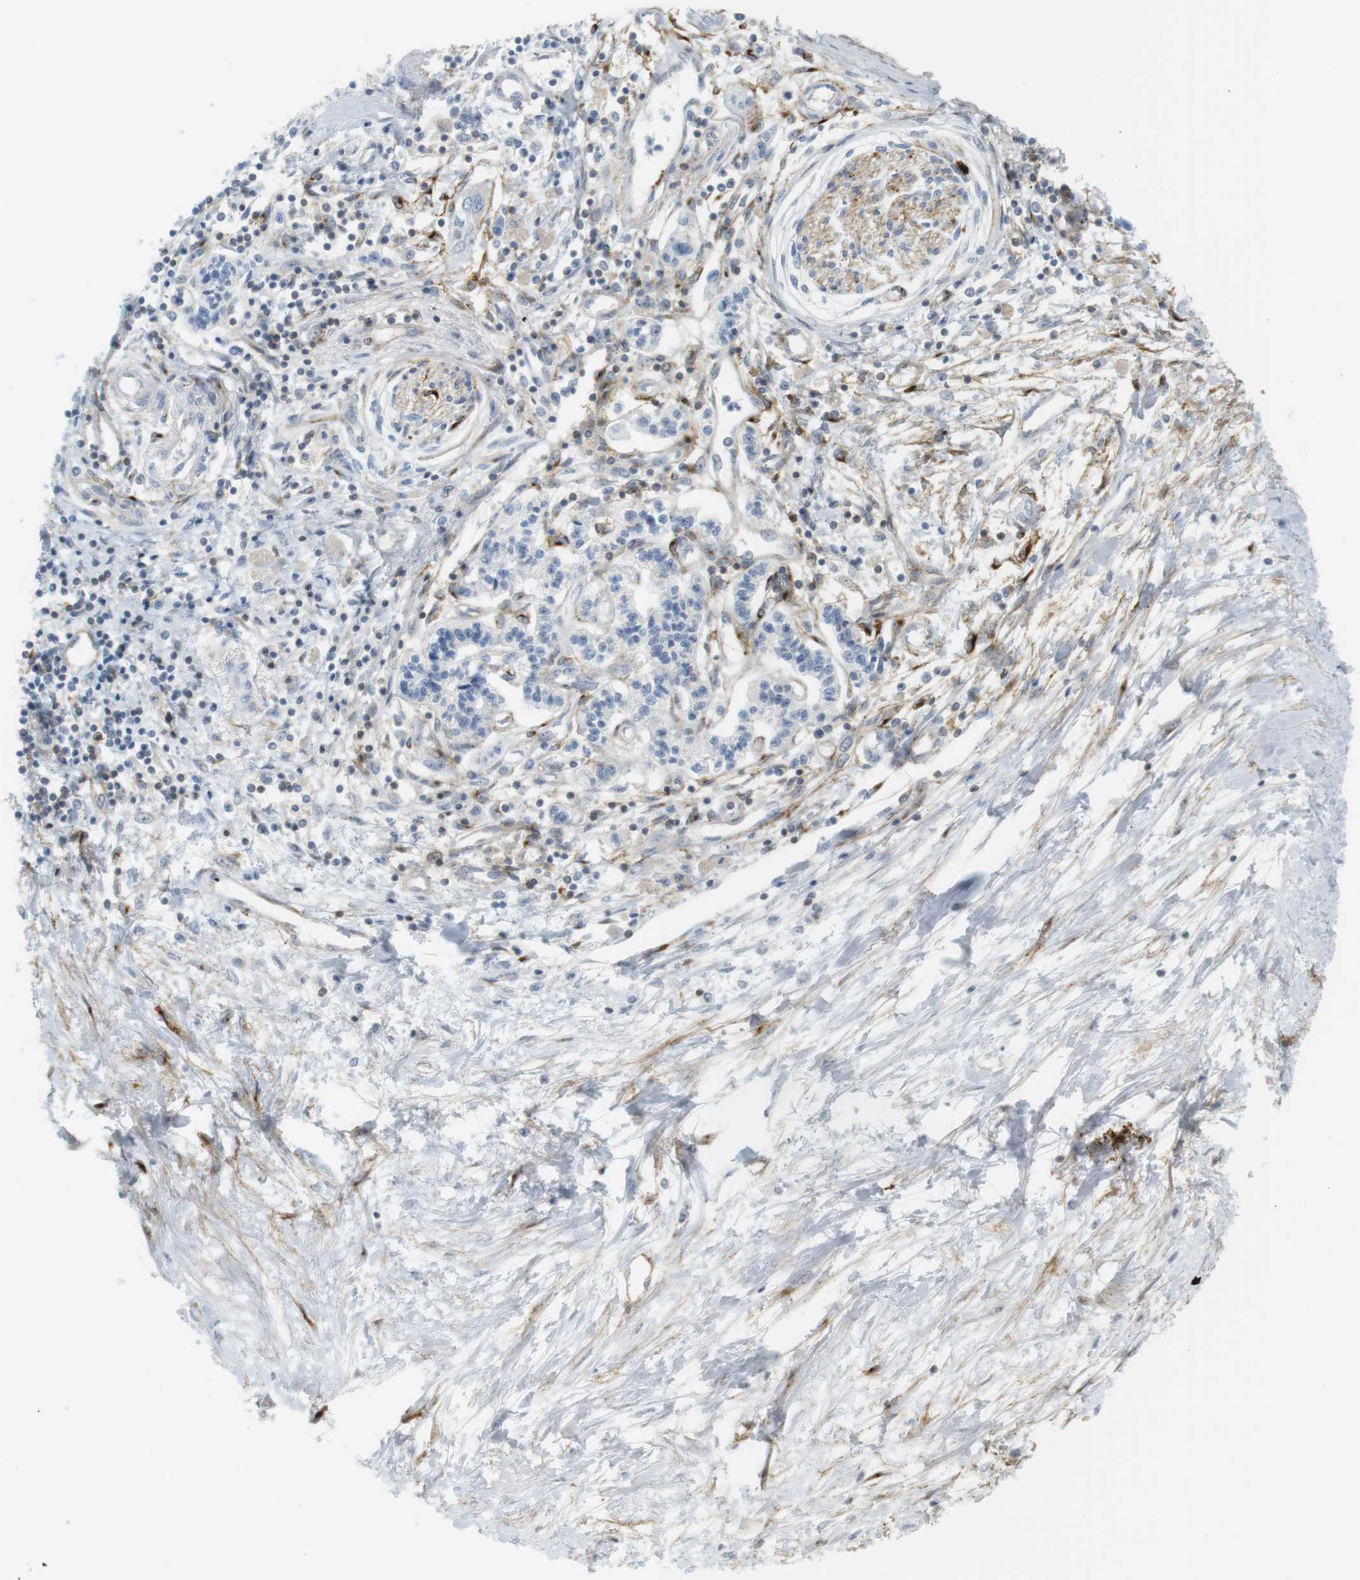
{"staining": {"intensity": "negative", "quantity": "none", "location": "none"}, "tissue": "pancreatic cancer", "cell_type": "Tumor cells", "image_type": "cancer", "snomed": [{"axis": "morphology", "description": "Adenocarcinoma, NOS"}, {"axis": "topography", "description": "Pancreas"}], "caption": "Tumor cells are negative for brown protein staining in adenocarcinoma (pancreatic). Nuclei are stained in blue.", "gene": "F2R", "patient": {"sex": "female", "age": 77}}